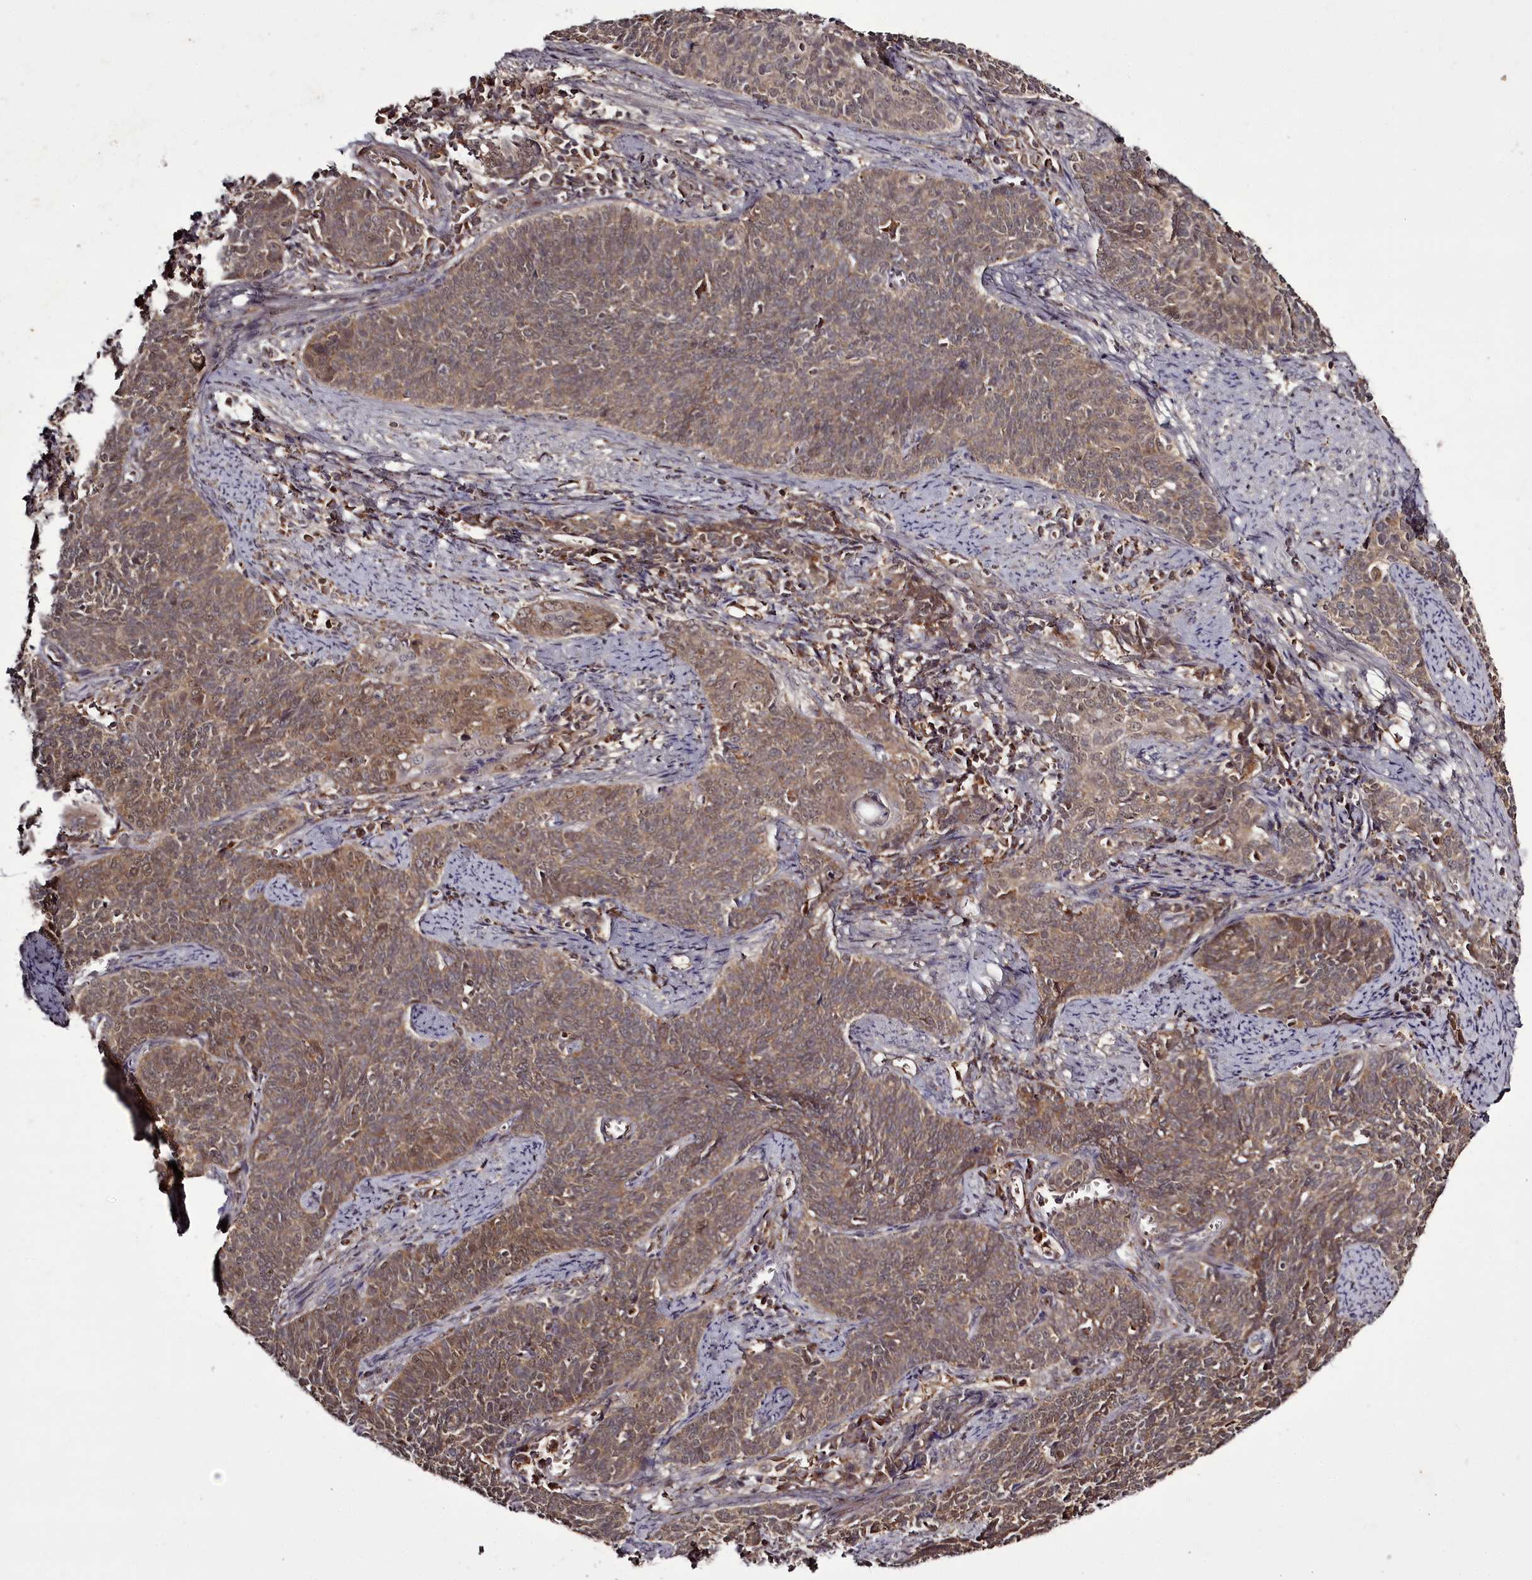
{"staining": {"intensity": "moderate", "quantity": ">75%", "location": "cytoplasmic/membranous"}, "tissue": "cervical cancer", "cell_type": "Tumor cells", "image_type": "cancer", "snomed": [{"axis": "morphology", "description": "Squamous cell carcinoma, NOS"}, {"axis": "topography", "description": "Cervix"}], "caption": "Immunohistochemistry photomicrograph of neoplastic tissue: cervical cancer stained using IHC reveals medium levels of moderate protein expression localized specifically in the cytoplasmic/membranous of tumor cells, appearing as a cytoplasmic/membranous brown color.", "gene": "PCBP2", "patient": {"sex": "female", "age": 39}}